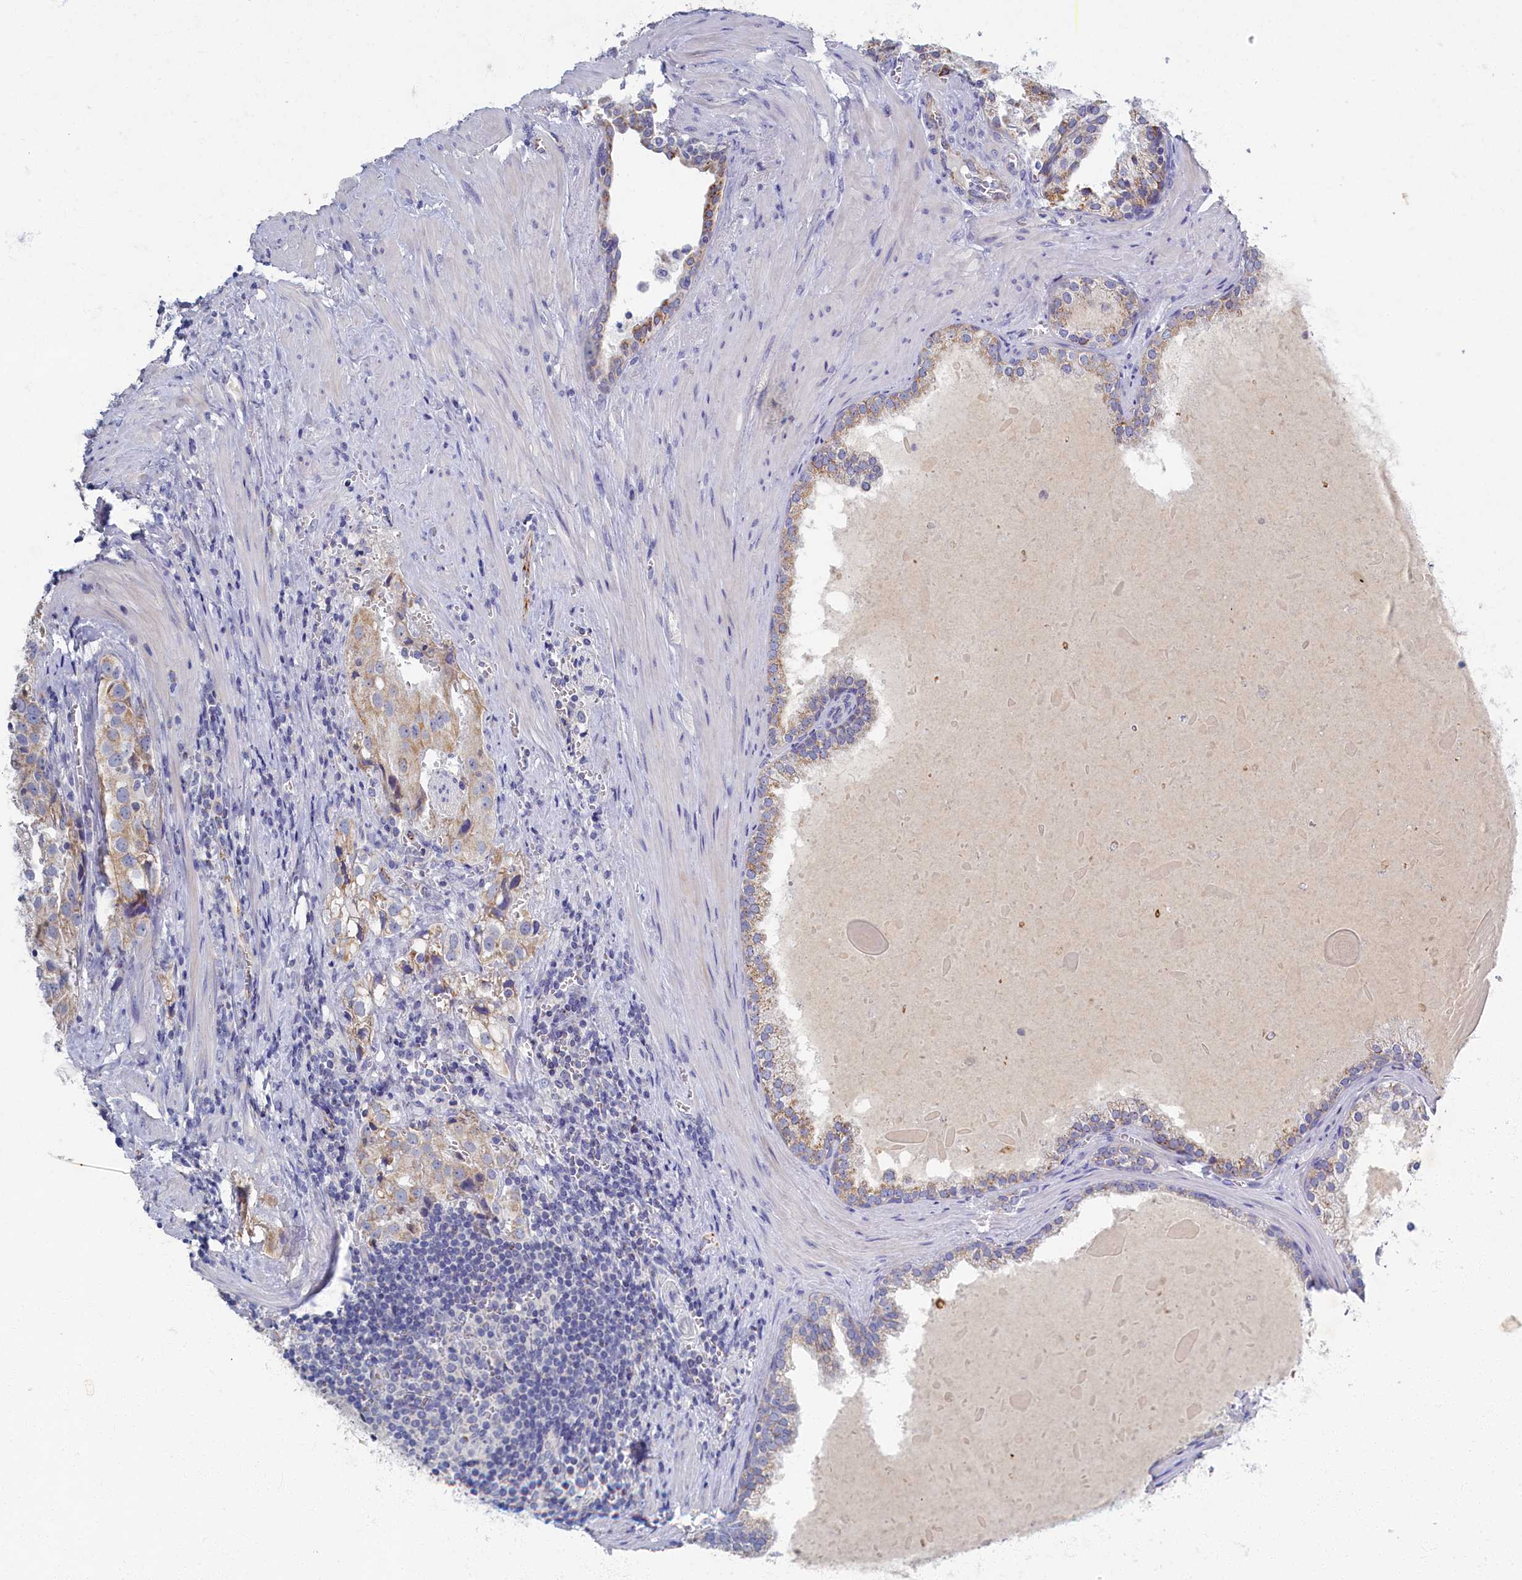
{"staining": {"intensity": "weak", "quantity": "25%-75%", "location": "cytoplasmic/membranous"}, "tissue": "prostate cancer", "cell_type": "Tumor cells", "image_type": "cancer", "snomed": [{"axis": "morphology", "description": "Adenocarcinoma, High grade"}, {"axis": "topography", "description": "Prostate"}], "caption": "DAB (3,3'-diaminobenzidine) immunohistochemical staining of prostate high-grade adenocarcinoma reveals weak cytoplasmic/membranous protein positivity in about 25%-75% of tumor cells.", "gene": "OCIAD2", "patient": {"sex": "male", "age": 68}}